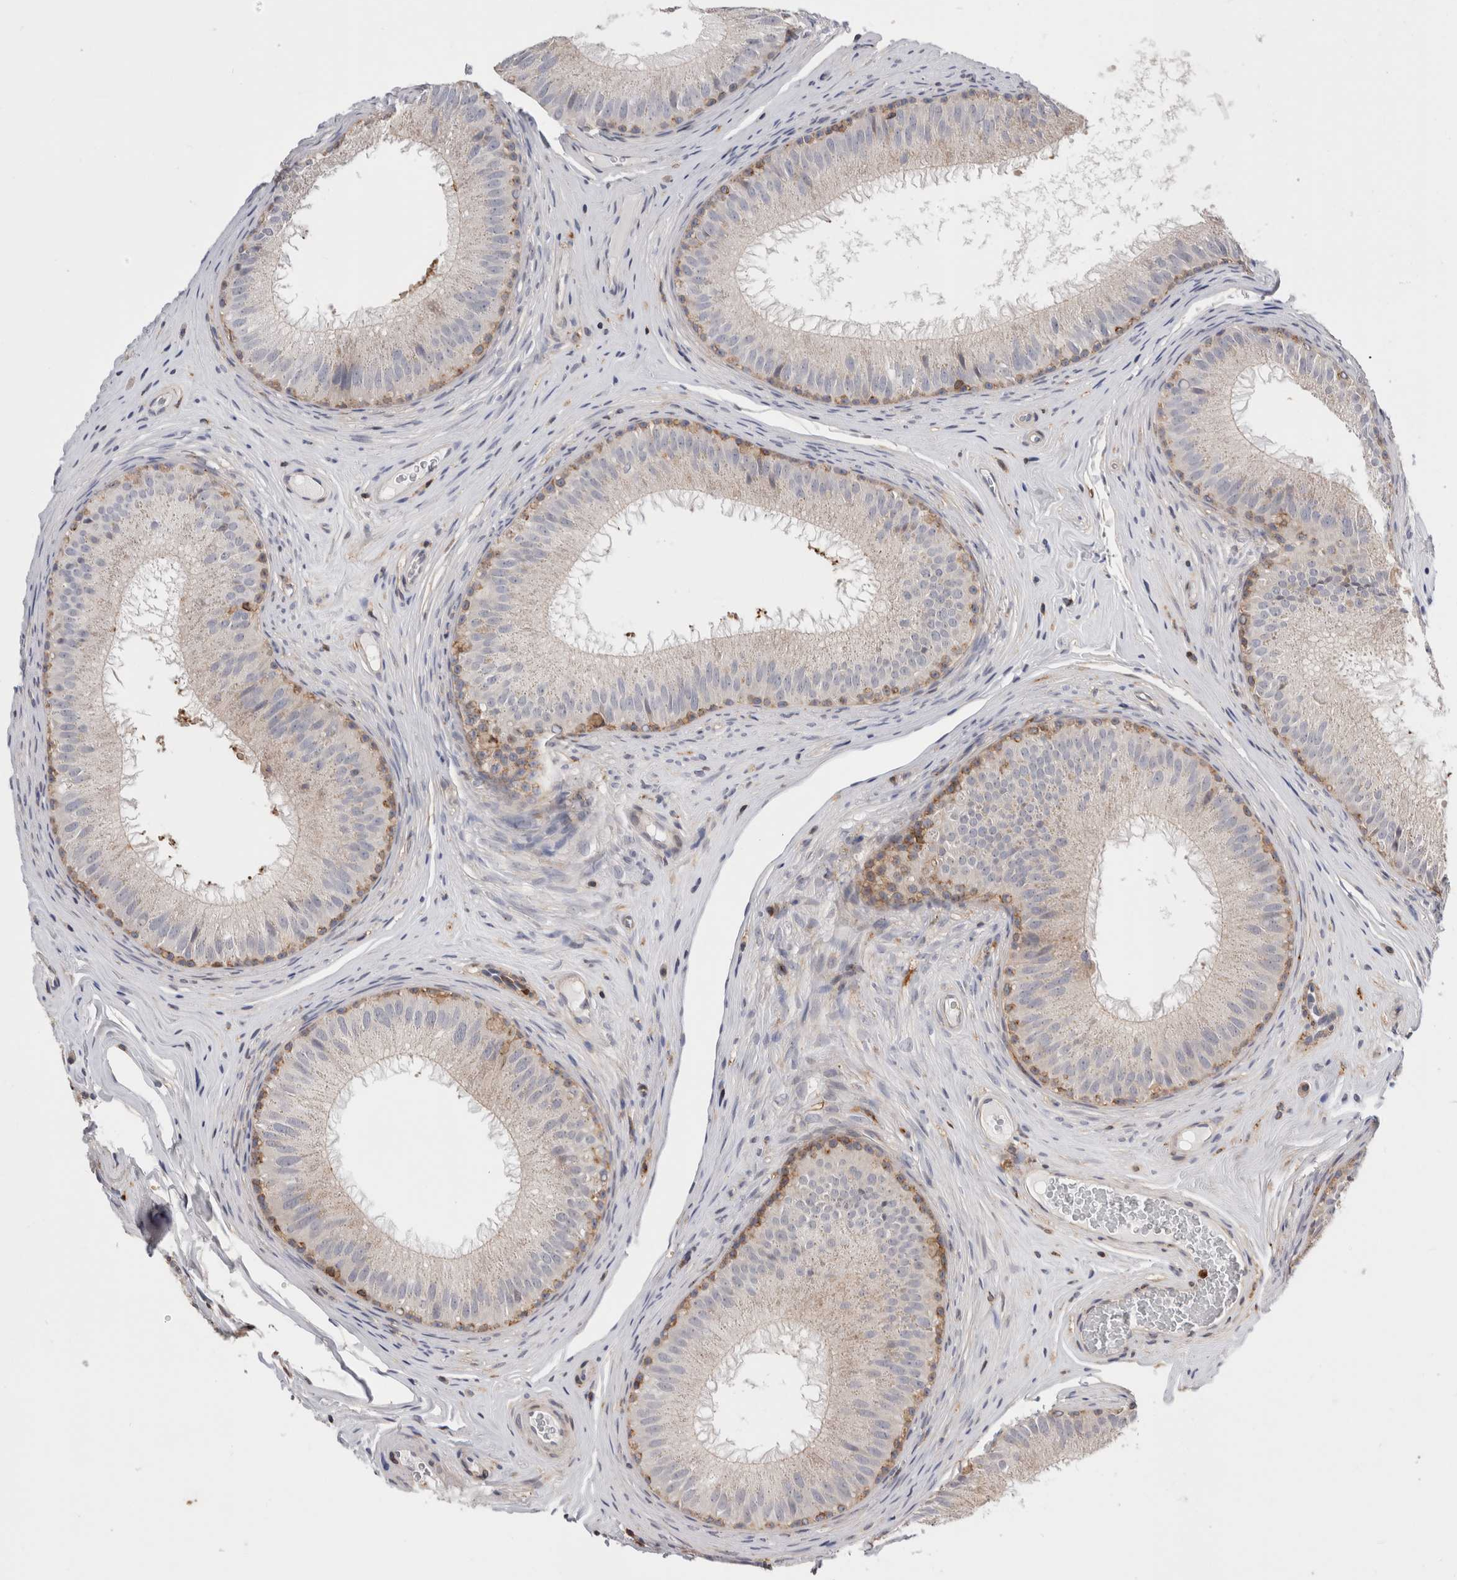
{"staining": {"intensity": "strong", "quantity": "<25%", "location": "cytoplasmic/membranous"}, "tissue": "epididymis", "cell_type": "Glandular cells", "image_type": "normal", "snomed": [{"axis": "morphology", "description": "Normal tissue, NOS"}, {"axis": "topography", "description": "Epididymis"}], "caption": "Protein staining shows strong cytoplasmic/membranous expression in approximately <25% of glandular cells in benign epididymis.", "gene": "CCDC88B", "patient": {"sex": "male", "age": 32}}